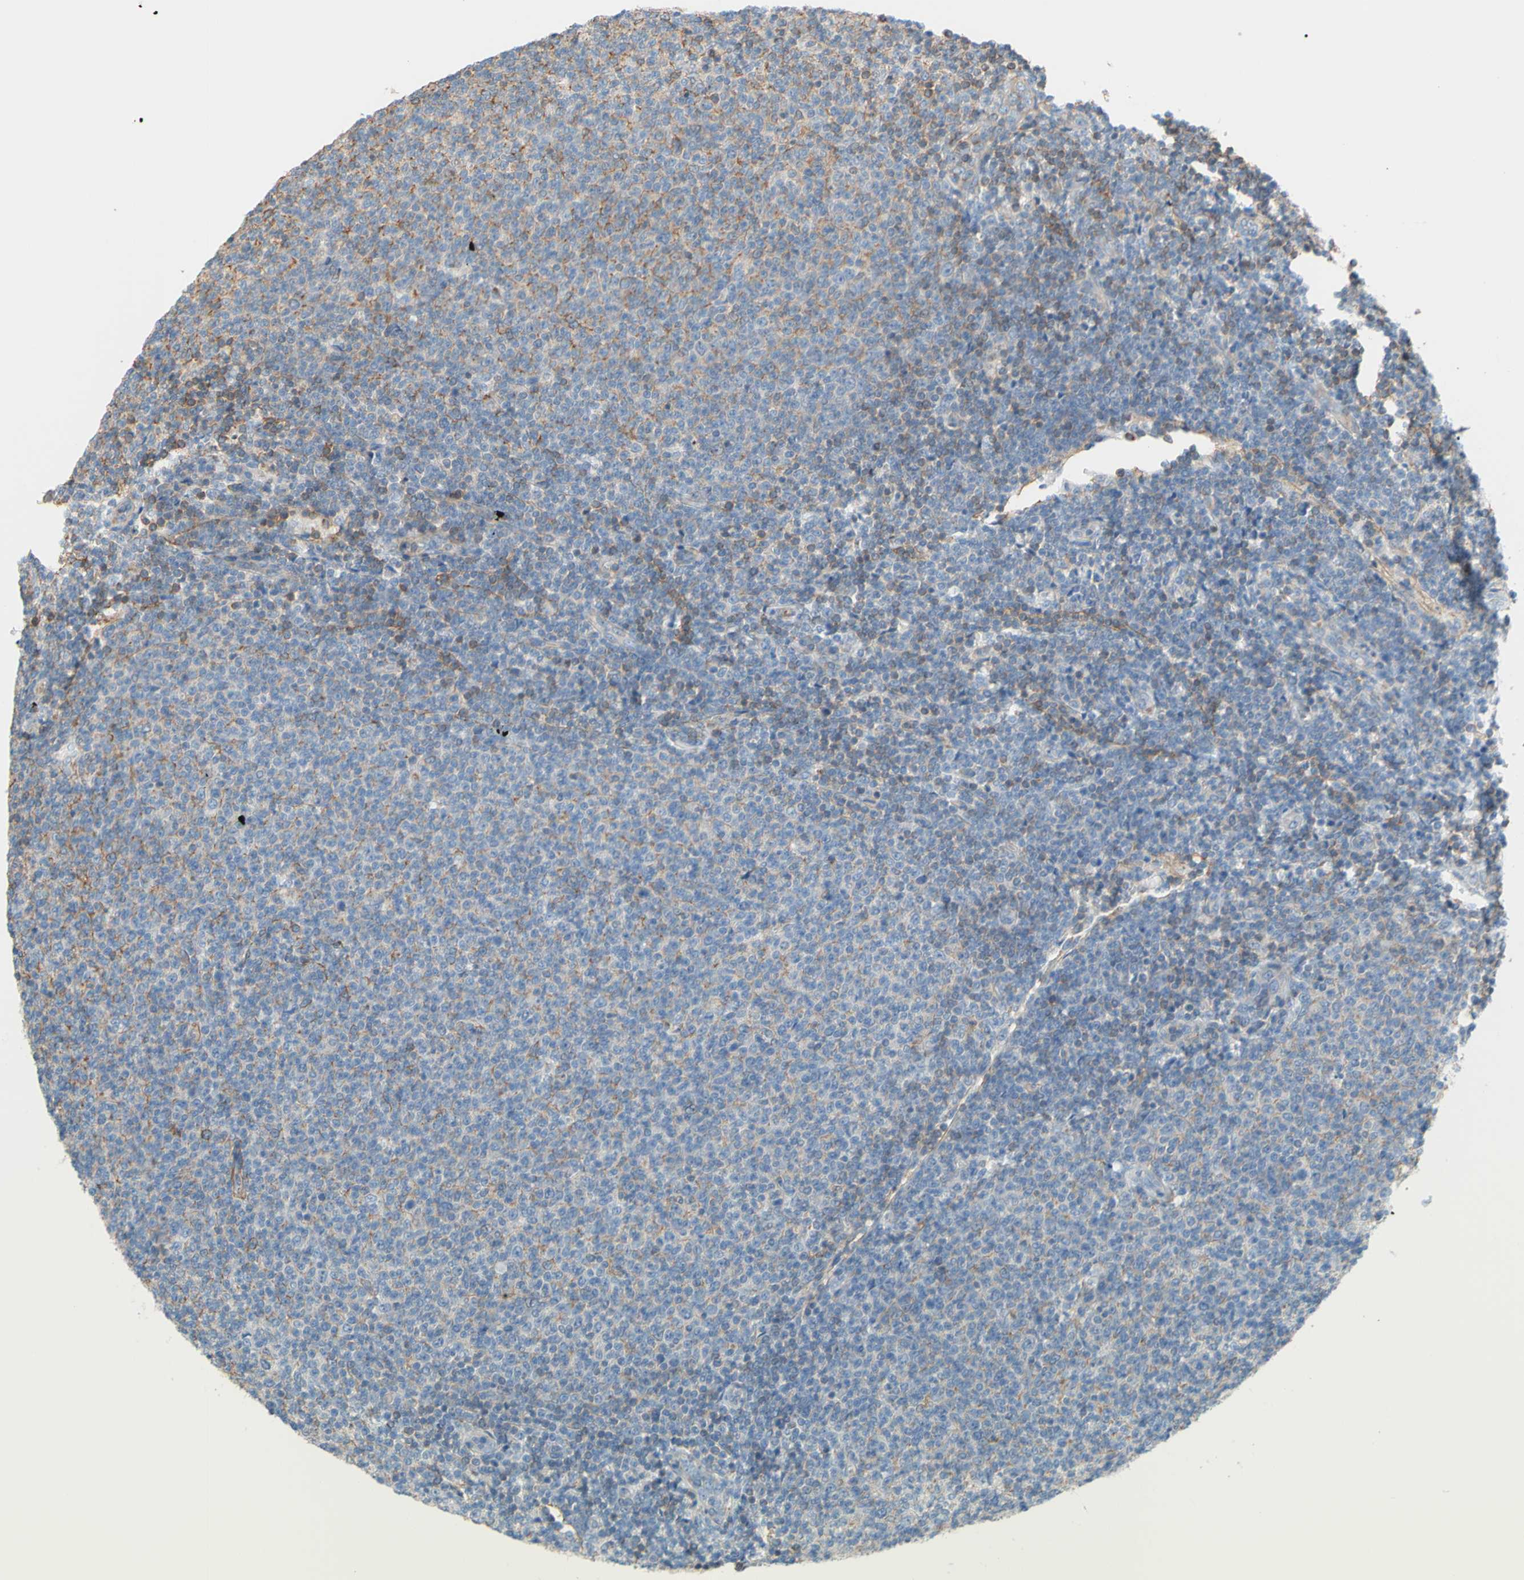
{"staining": {"intensity": "negative", "quantity": "none", "location": "none"}, "tissue": "lymphoma", "cell_type": "Tumor cells", "image_type": "cancer", "snomed": [{"axis": "morphology", "description": "Malignant lymphoma, non-Hodgkin's type, Low grade"}, {"axis": "topography", "description": "Lymph node"}], "caption": "Immunohistochemical staining of human lymphoma reveals no significant staining in tumor cells. (DAB (3,3'-diaminobenzidine) immunohistochemistry (IHC) with hematoxylin counter stain).", "gene": "ADD1", "patient": {"sex": "male", "age": 66}}